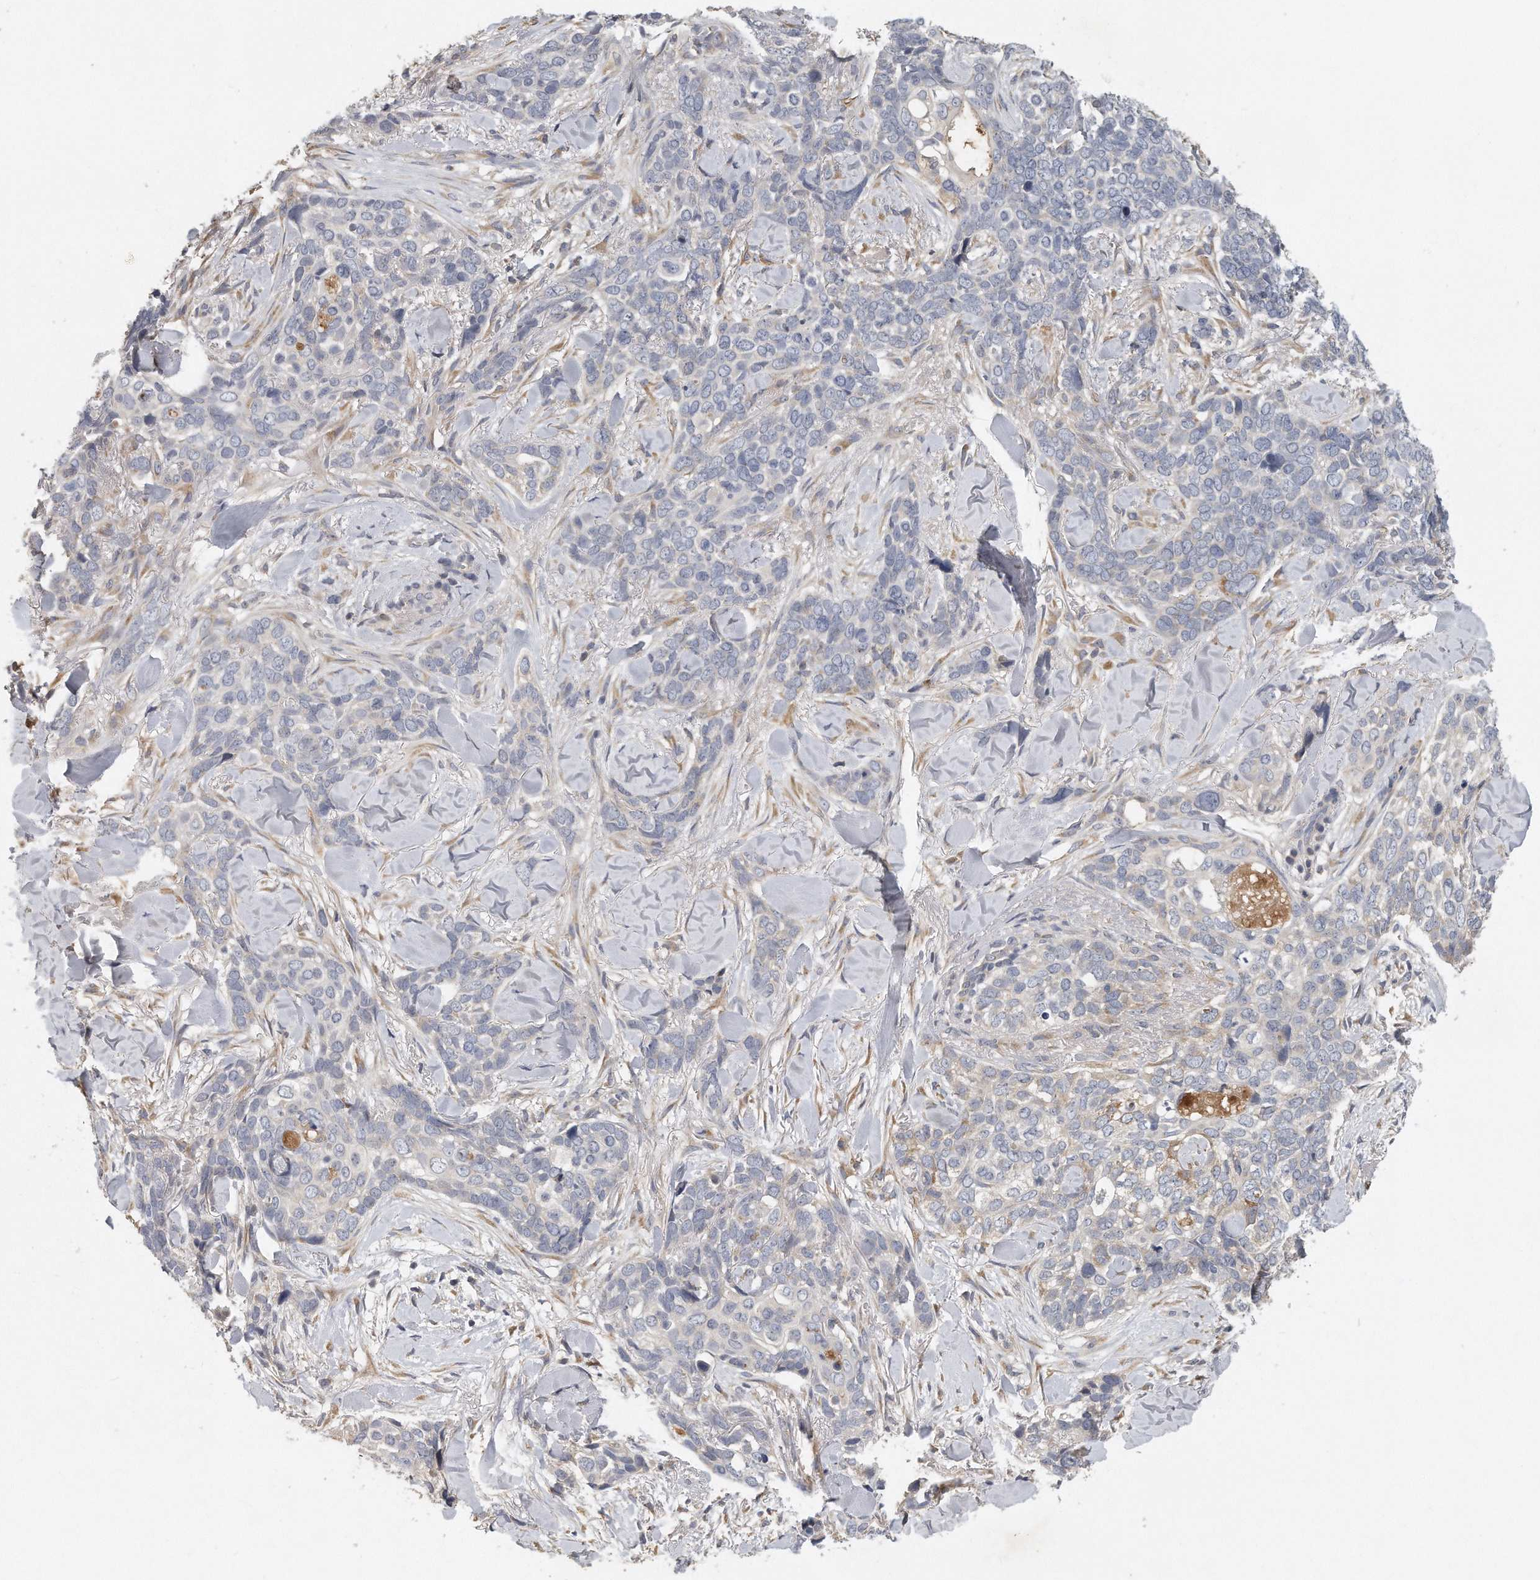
{"staining": {"intensity": "negative", "quantity": "none", "location": "none"}, "tissue": "skin cancer", "cell_type": "Tumor cells", "image_type": "cancer", "snomed": [{"axis": "morphology", "description": "Basal cell carcinoma"}, {"axis": "topography", "description": "Skin"}], "caption": "Skin cancer was stained to show a protein in brown. There is no significant staining in tumor cells.", "gene": "TRAPPC14", "patient": {"sex": "female", "age": 82}}